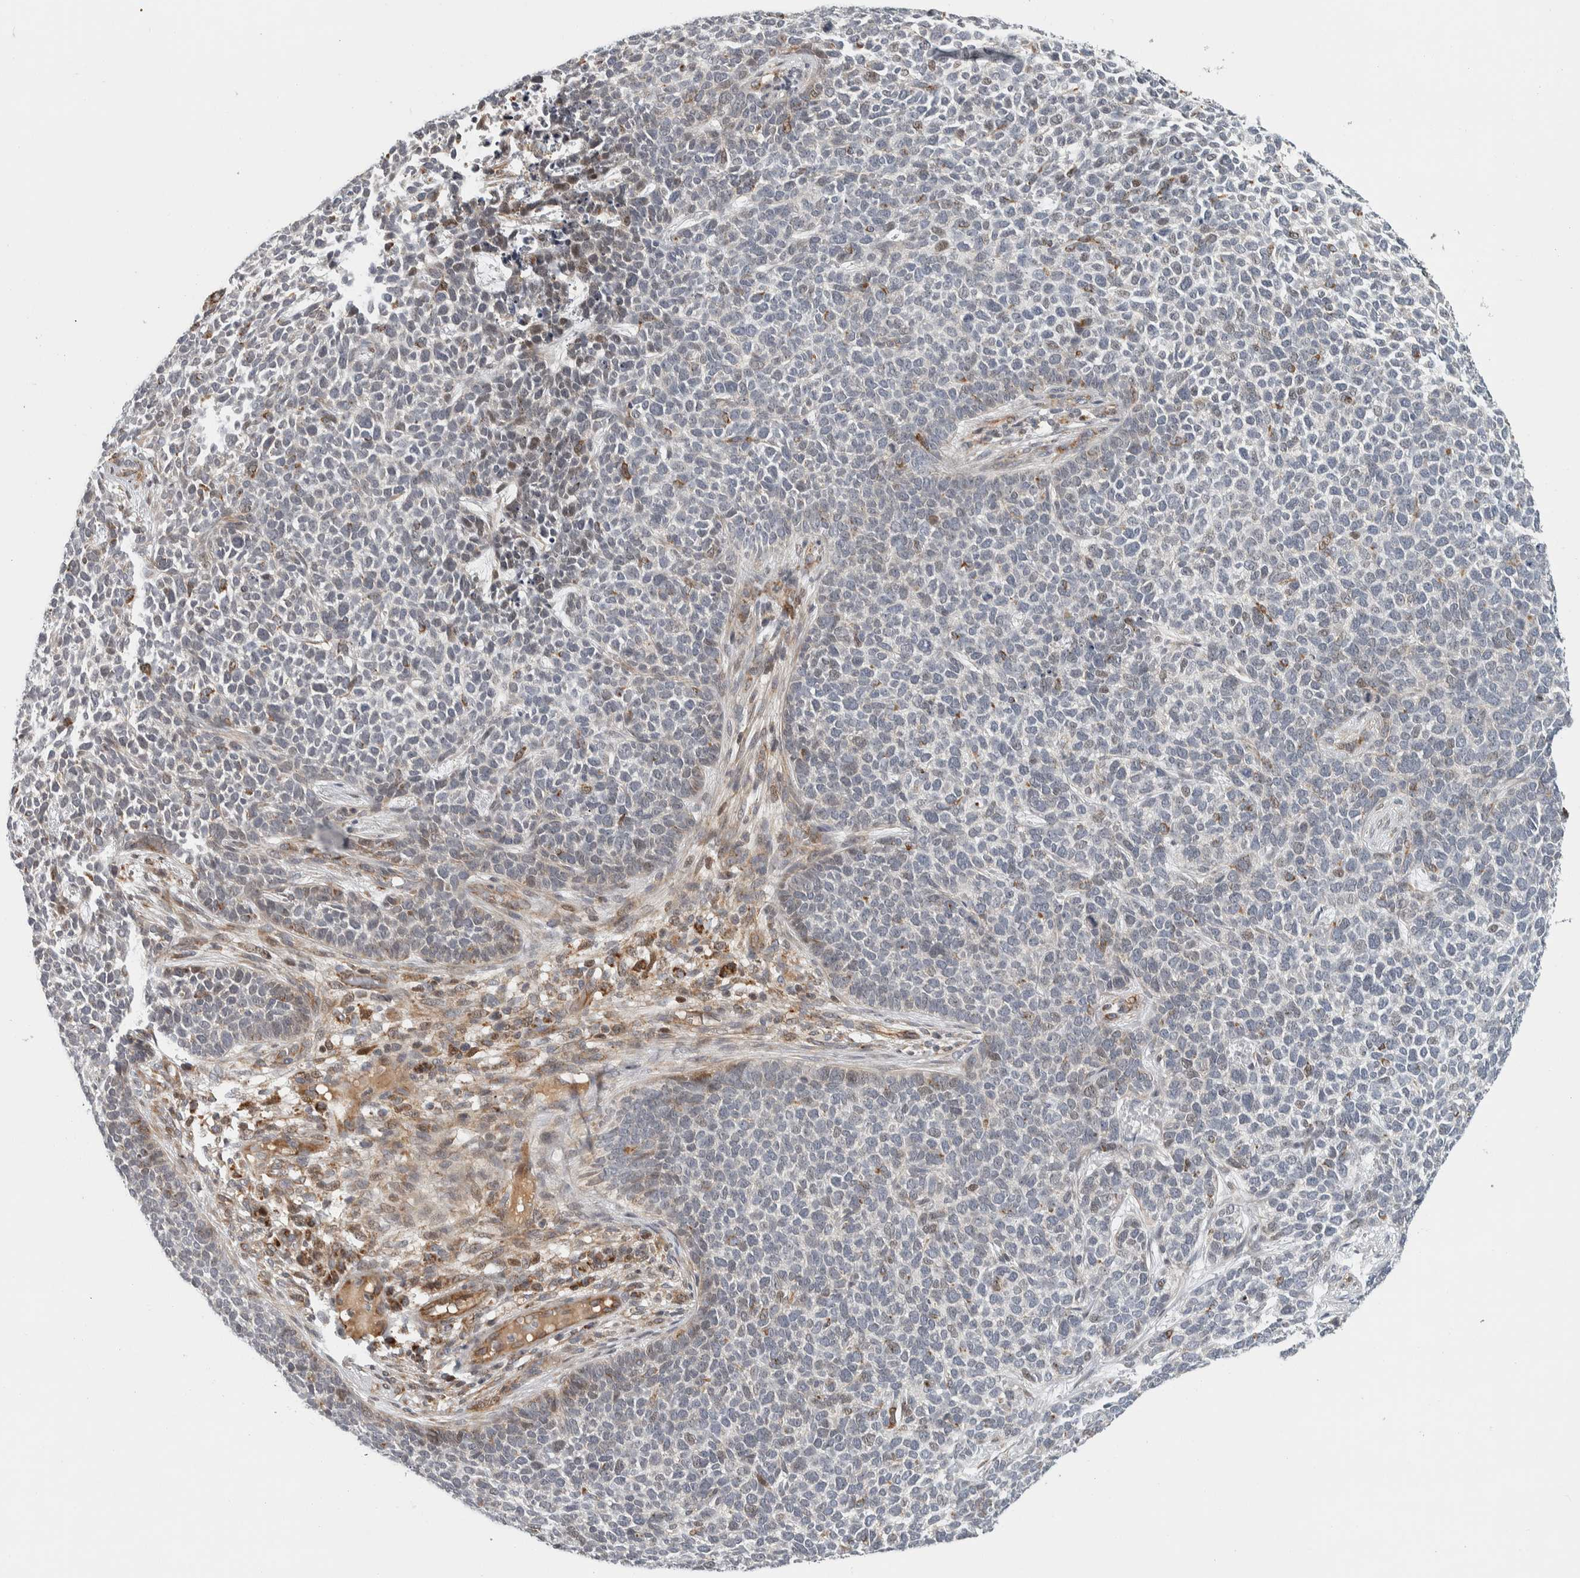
{"staining": {"intensity": "weak", "quantity": "<25%", "location": "cytoplasmic/membranous"}, "tissue": "skin cancer", "cell_type": "Tumor cells", "image_type": "cancer", "snomed": [{"axis": "morphology", "description": "Basal cell carcinoma"}, {"axis": "topography", "description": "Skin"}], "caption": "An immunohistochemistry photomicrograph of skin cancer is shown. There is no staining in tumor cells of skin cancer.", "gene": "AFP", "patient": {"sex": "female", "age": 84}}